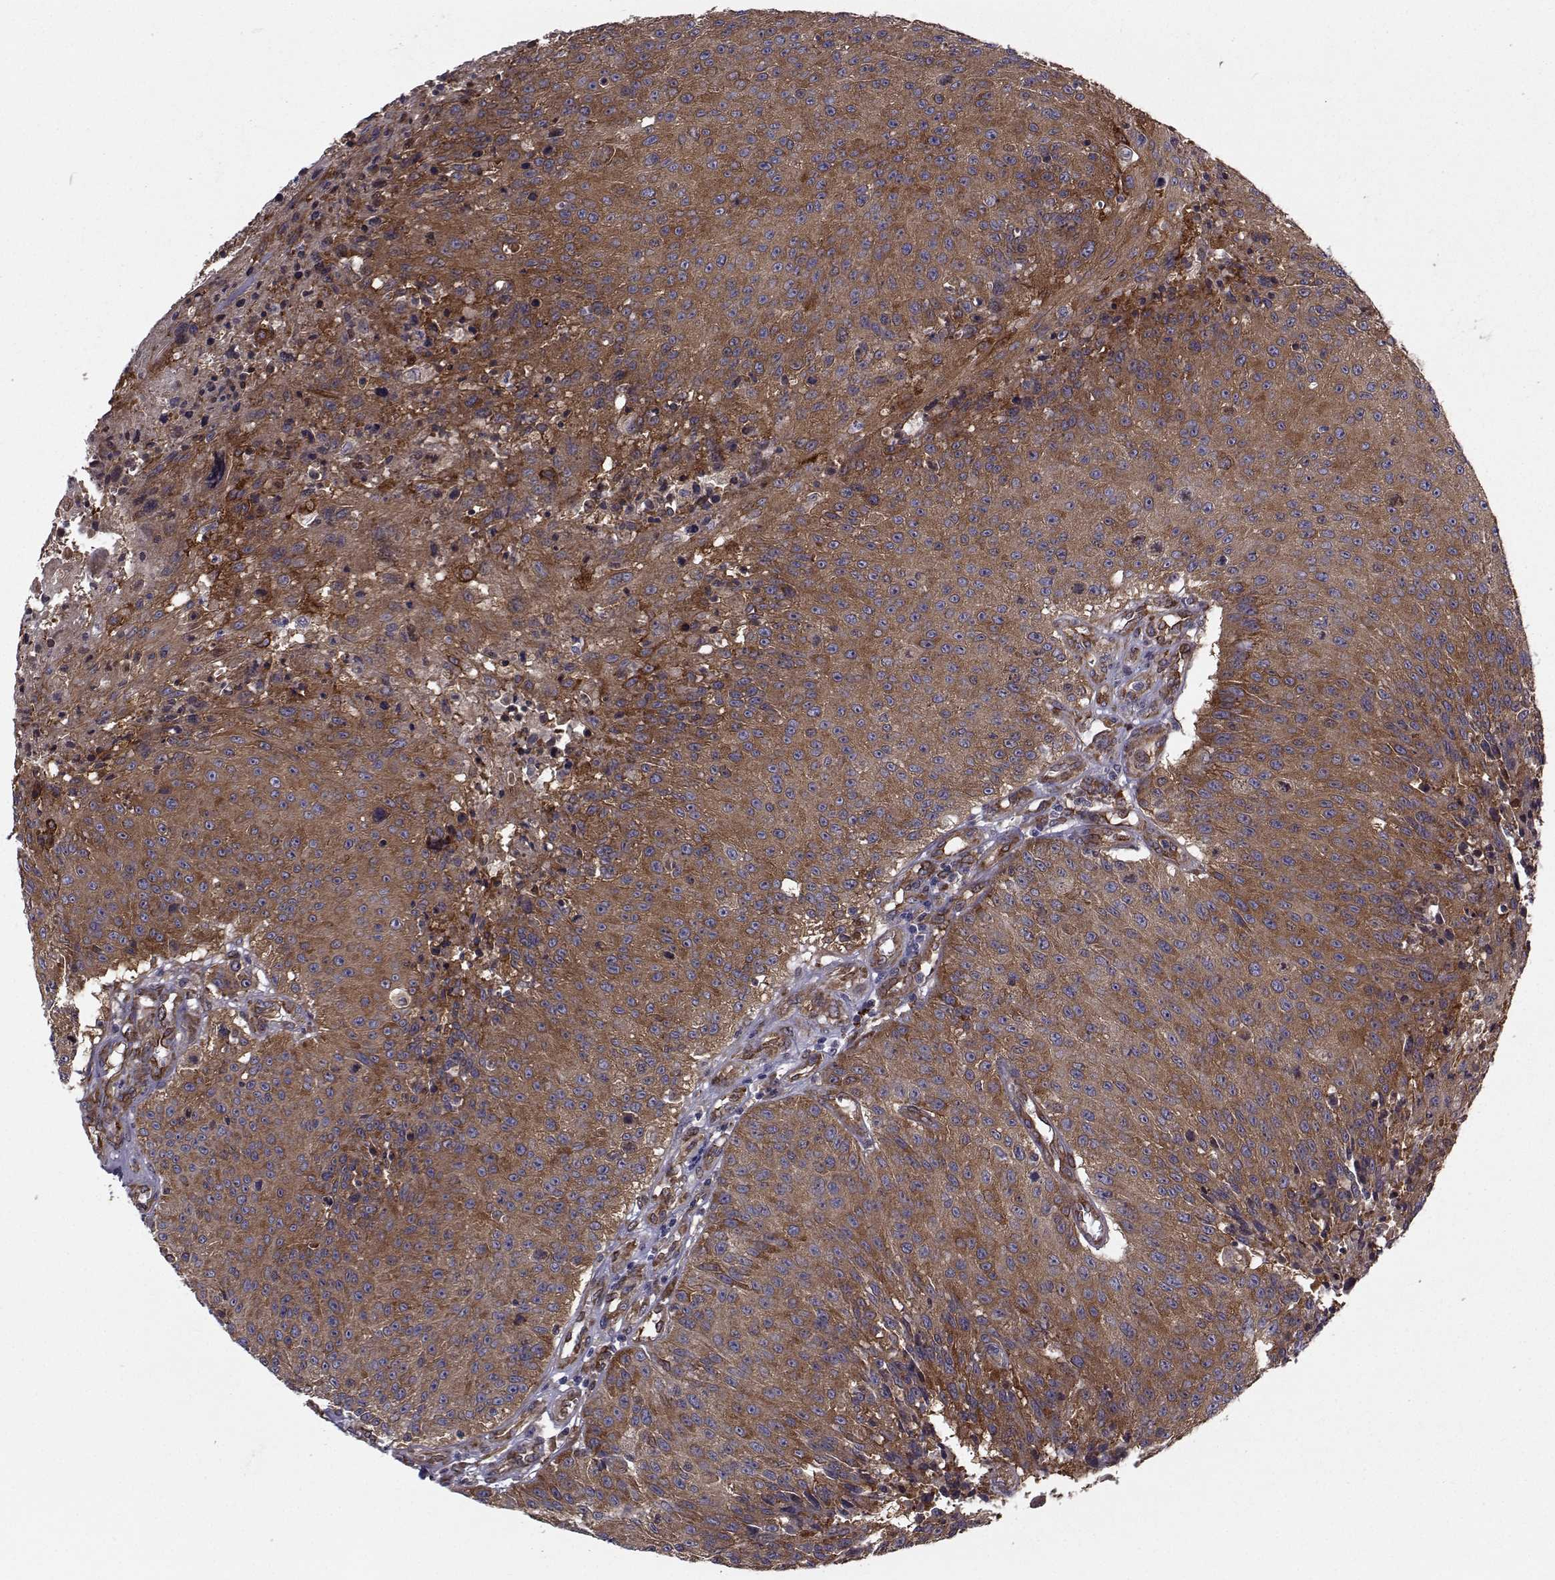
{"staining": {"intensity": "strong", "quantity": ">75%", "location": "cytoplasmic/membranous"}, "tissue": "urothelial cancer", "cell_type": "Tumor cells", "image_type": "cancer", "snomed": [{"axis": "morphology", "description": "Urothelial carcinoma, NOS"}, {"axis": "topography", "description": "Urinary bladder"}], "caption": "Protein analysis of transitional cell carcinoma tissue demonstrates strong cytoplasmic/membranous staining in about >75% of tumor cells.", "gene": "TRIP10", "patient": {"sex": "male", "age": 55}}